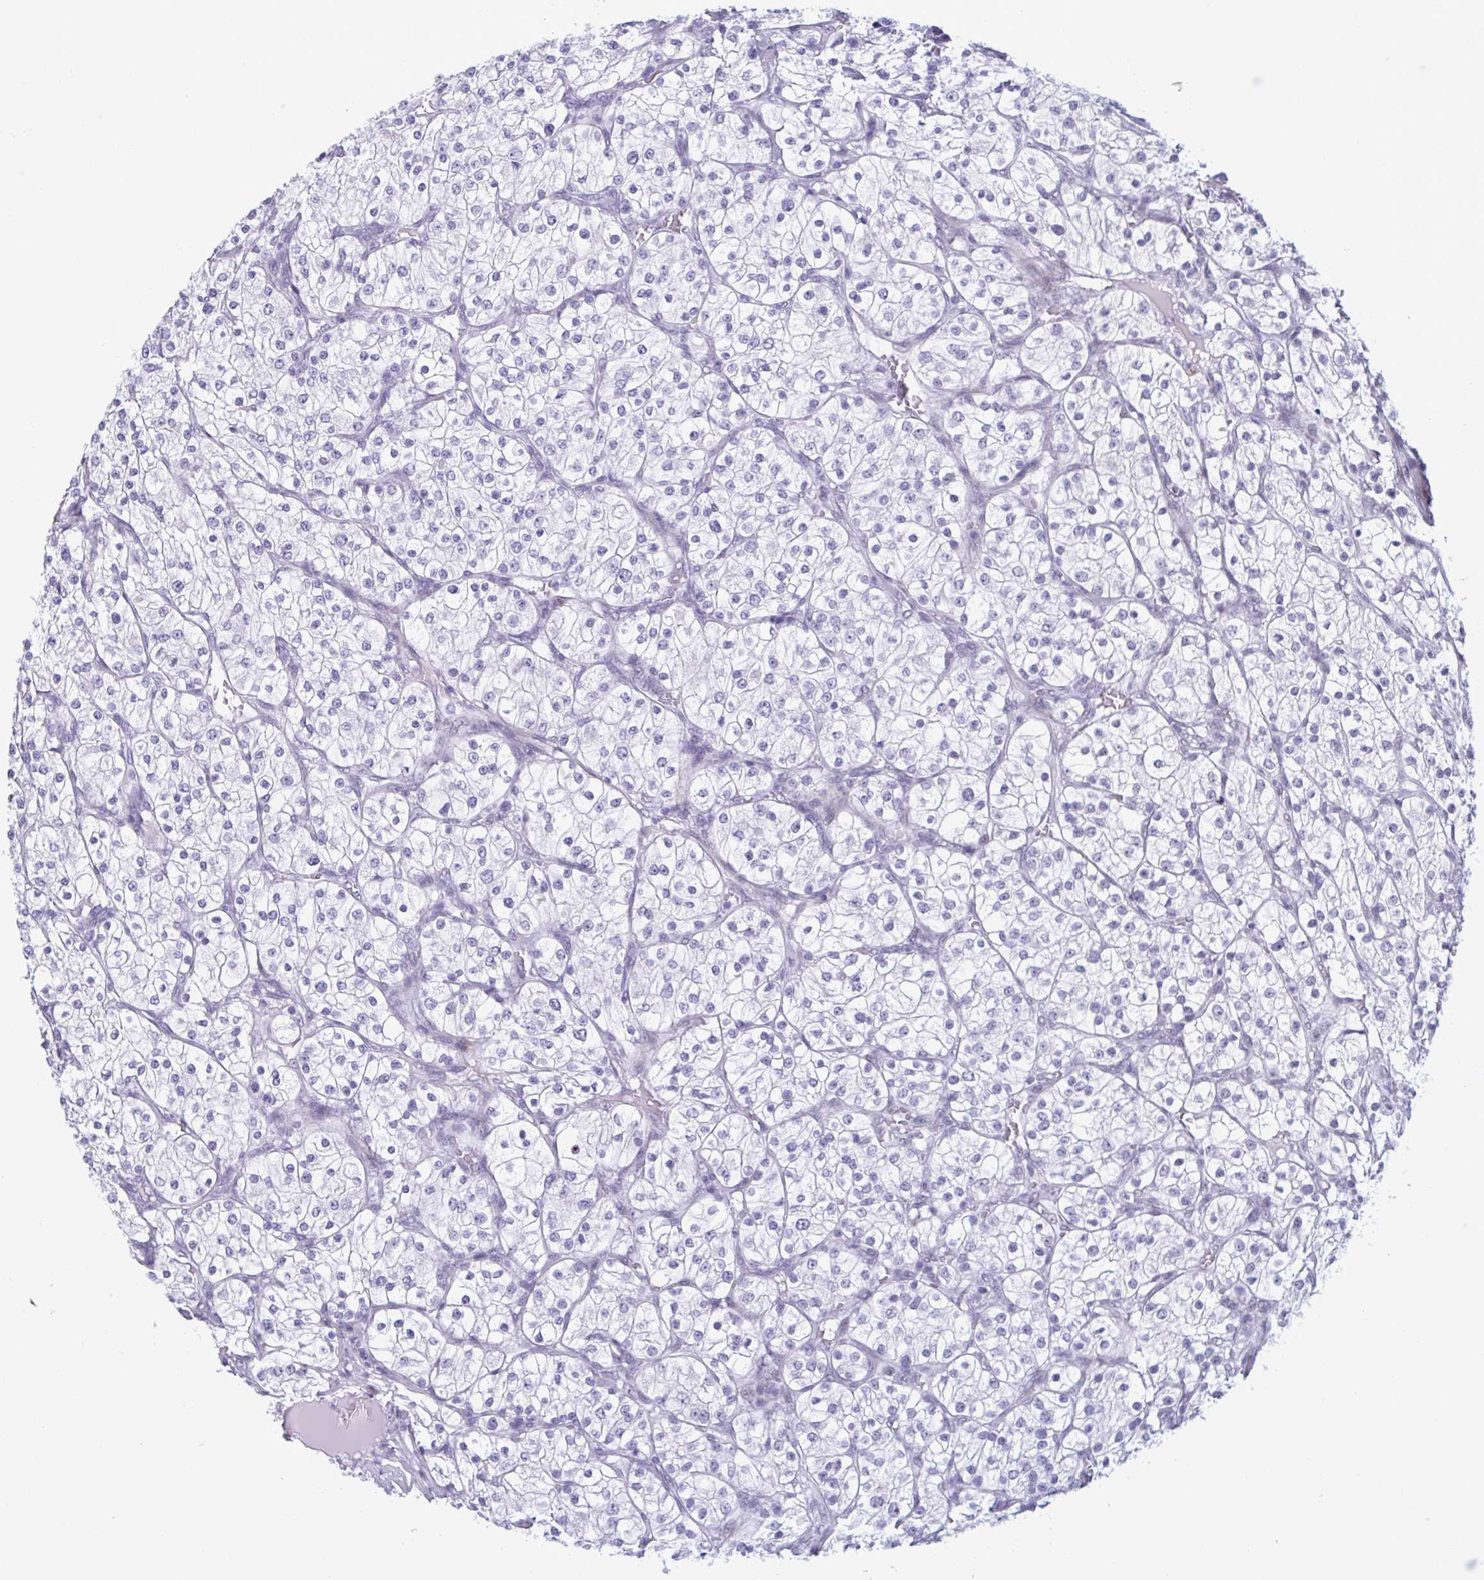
{"staining": {"intensity": "negative", "quantity": "none", "location": "none"}, "tissue": "renal cancer", "cell_type": "Tumor cells", "image_type": "cancer", "snomed": [{"axis": "morphology", "description": "Adenocarcinoma, NOS"}, {"axis": "topography", "description": "Kidney"}], "caption": "IHC of human adenocarcinoma (renal) exhibits no staining in tumor cells.", "gene": "MSMB", "patient": {"sex": "male", "age": 80}}